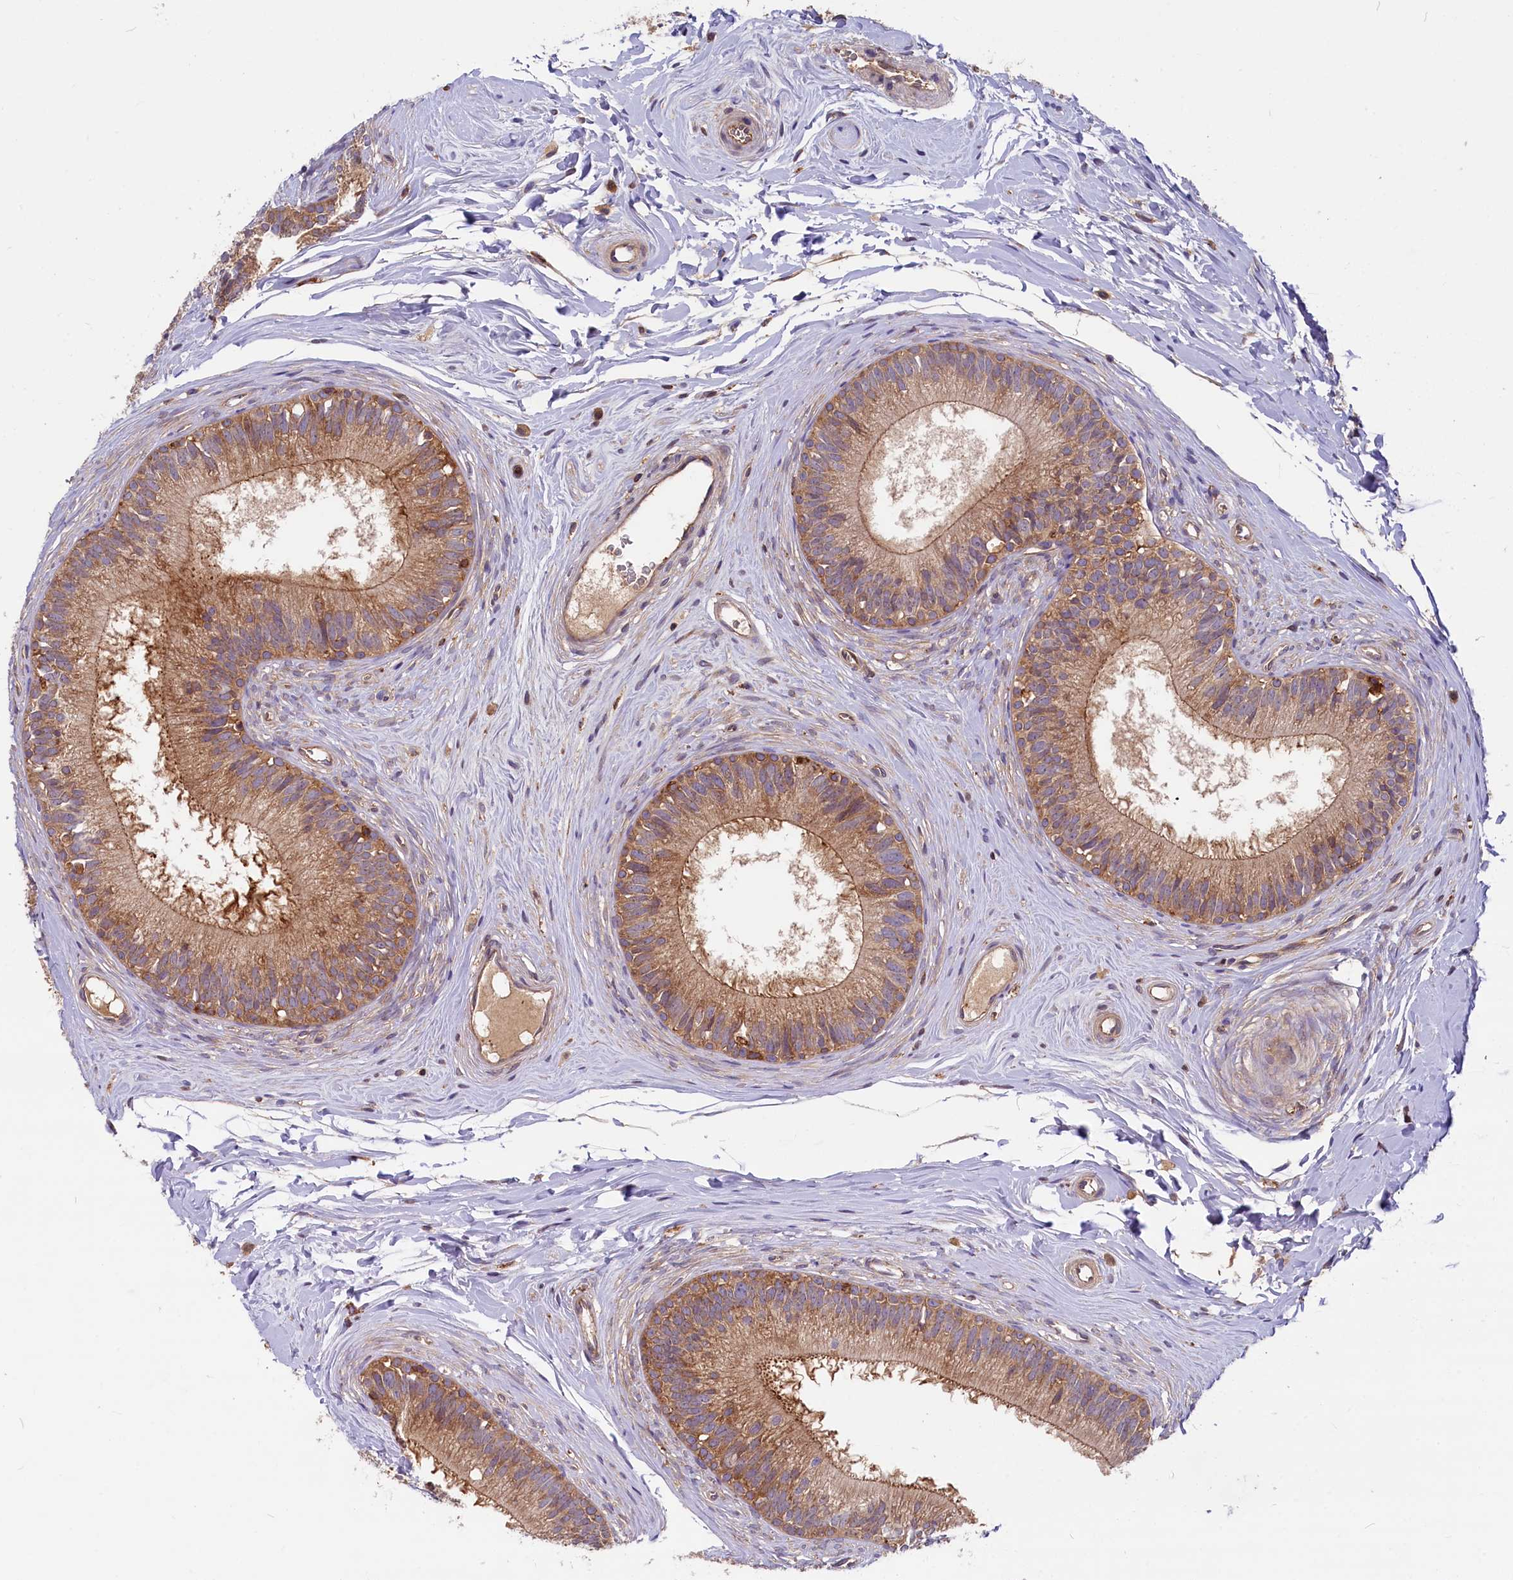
{"staining": {"intensity": "moderate", "quantity": "25%-75%", "location": "cytoplasmic/membranous"}, "tissue": "epididymis", "cell_type": "Glandular cells", "image_type": "normal", "snomed": [{"axis": "morphology", "description": "Normal tissue, NOS"}, {"axis": "topography", "description": "Epididymis"}], "caption": "Protein expression analysis of normal epididymis reveals moderate cytoplasmic/membranous staining in approximately 25%-75% of glandular cells. The protein is stained brown, and the nuclei are stained in blue (DAB IHC with brightfield microscopy, high magnification).", "gene": "MYO9B", "patient": {"sex": "male", "age": 33}}